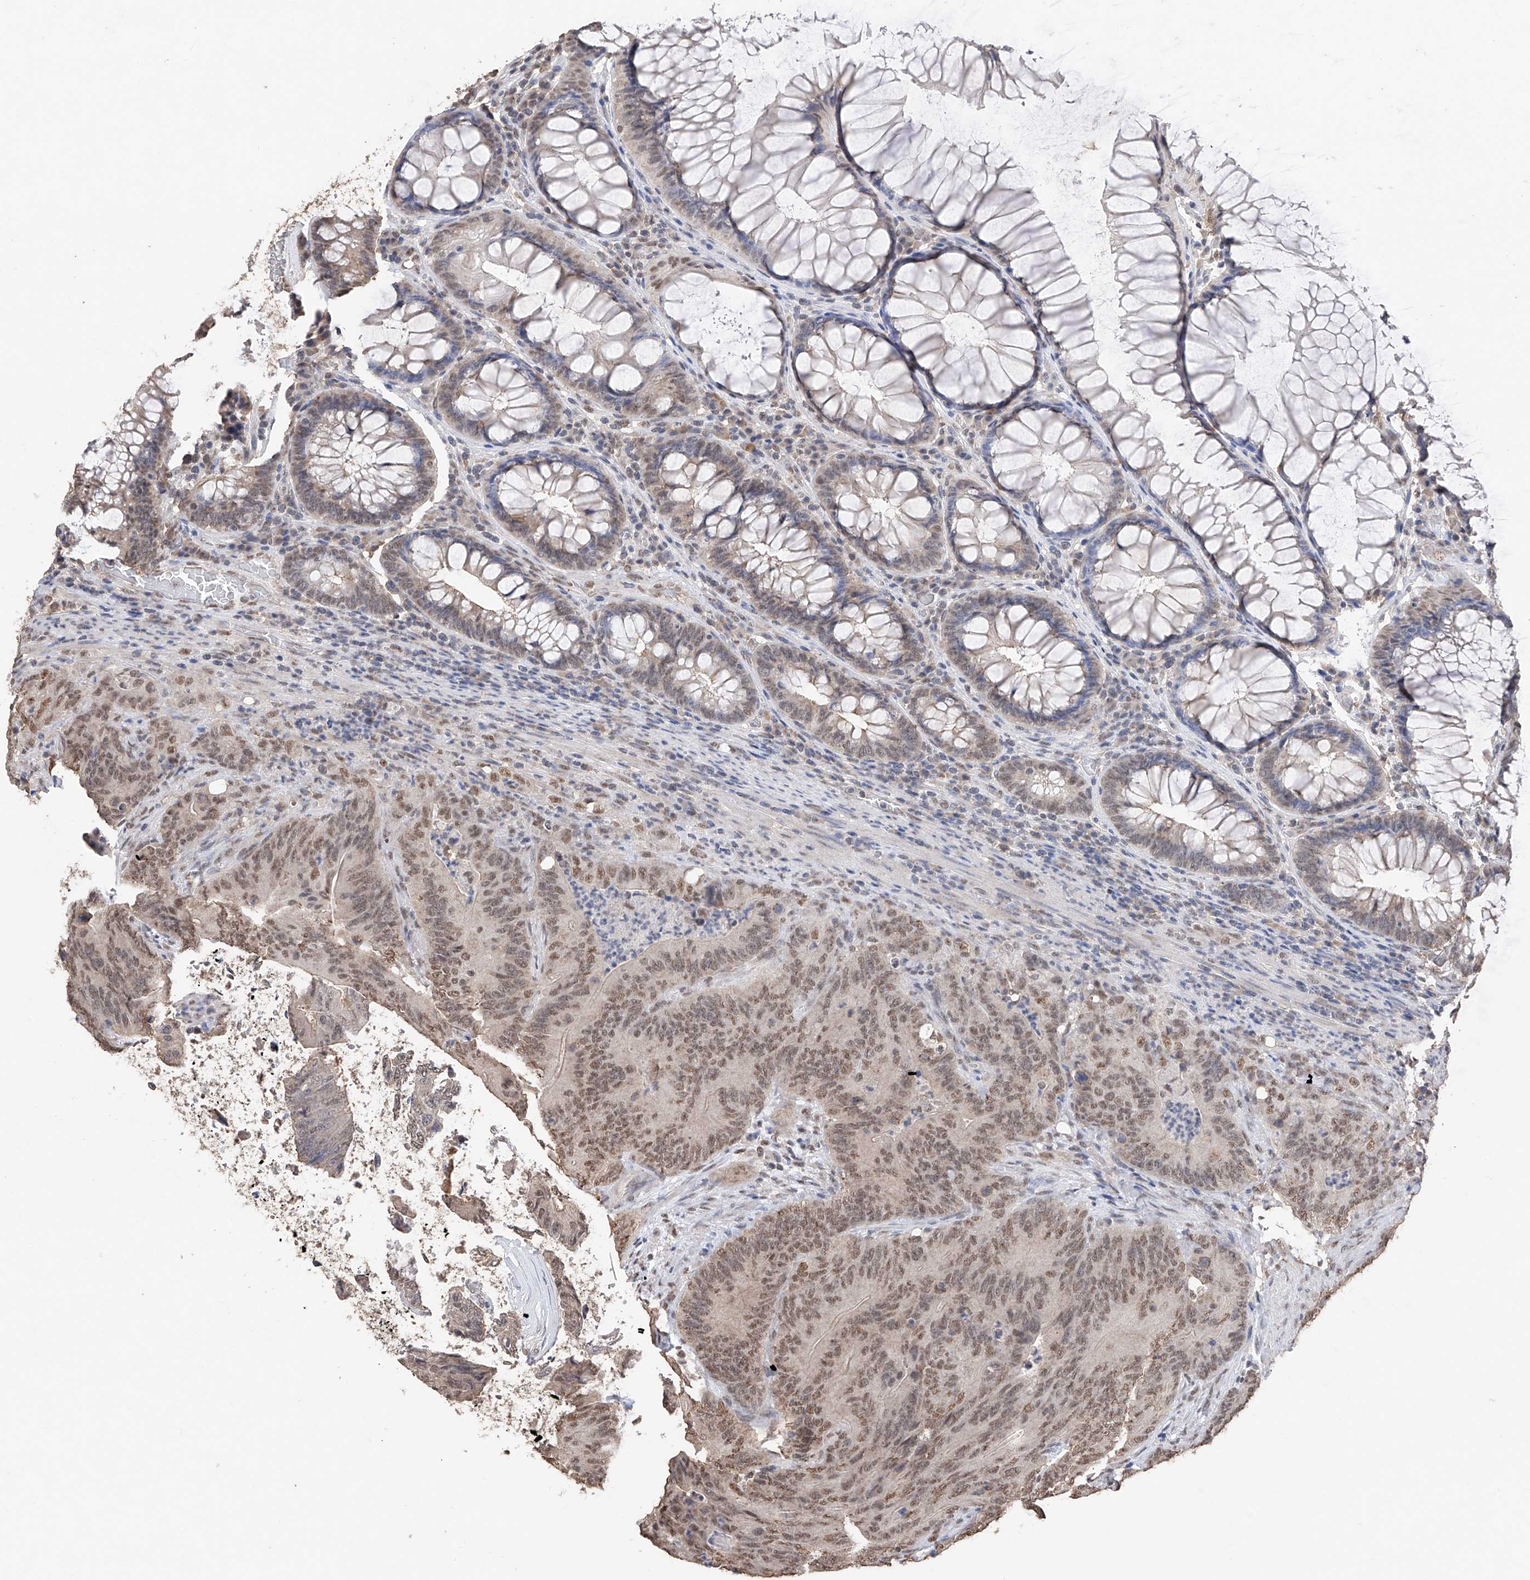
{"staining": {"intensity": "weak", "quantity": ">75%", "location": "nuclear"}, "tissue": "colorectal cancer", "cell_type": "Tumor cells", "image_type": "cancer", "snomed": [{"axis": "morphology", "description": "Normal tissue, NOS"}, {"axis": "topography", "description": "Colon"}], "caption": "This photomicrograph exhibits immunohistochemistry staining of human colorectal cancer, with low weak nuclear staining in approximately >75% of tumor cells.", "gene": "DMAP1", "patient": {"sex": "female", "age": 82}}